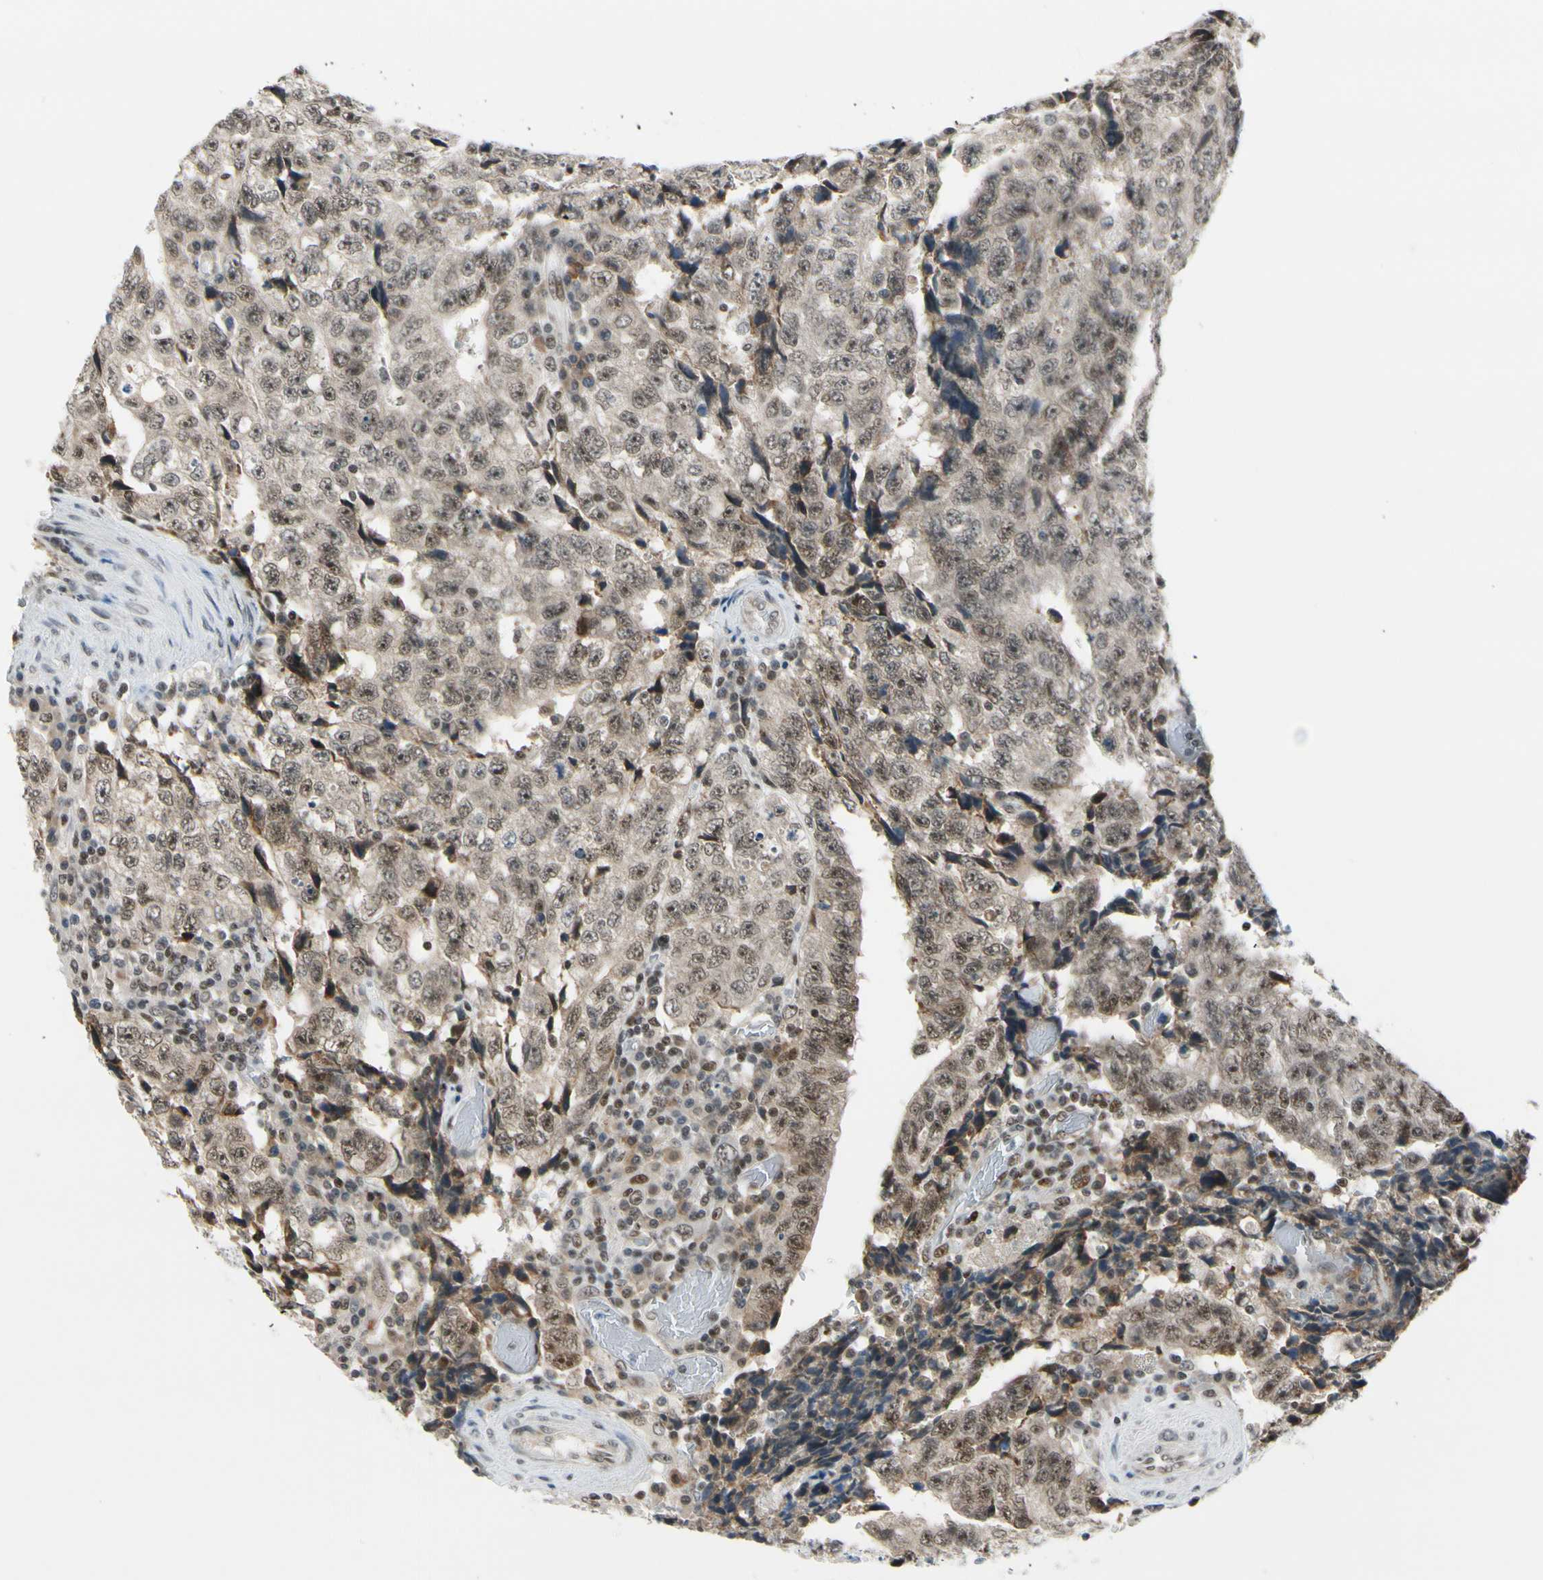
{"staining": {"intensity": "weak", "quantity": ">75%", "location": "cytoplasmic/membranous,nuclear"}, "tissue": "testis cancer", "cell_type": "Tumor cells", "image_type": "cancer", "snomed": [{"axis": "morphology", "description": "Necrosis, NOS"}, {"axis": "morphology", "description": "Carcinoma, Embryonal, NOS"}, {"axis": "topography", "description": "Testis"}], "caption": "Protein expression analysis of human testis cancer (embryonal carcinoma) reveals weak cytoplasmic/membranous and nuclear expression in about >75% of tumor cells.", "gene": "DAXX", "patient": {"sex": "male", "age": 19}}